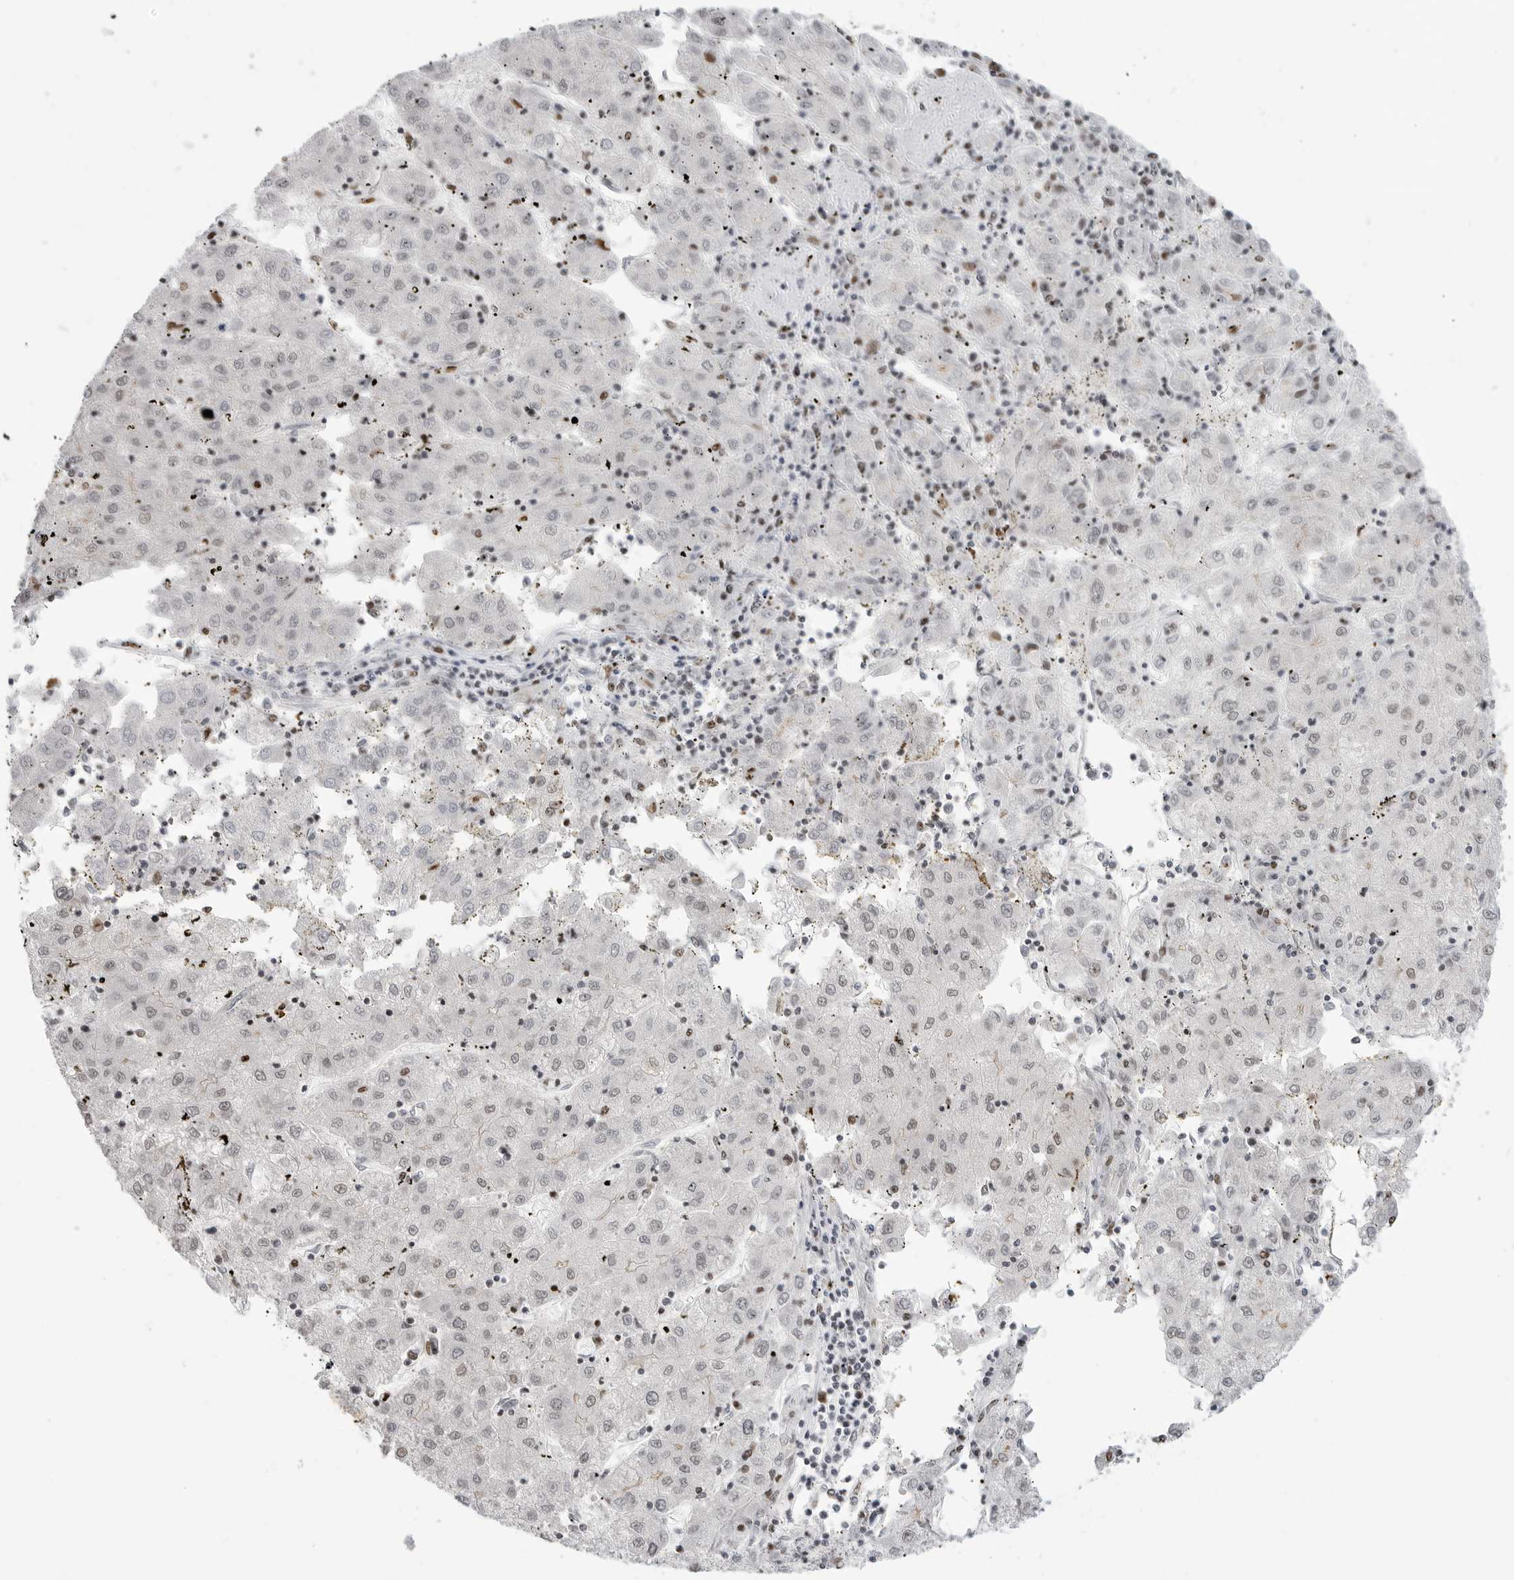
{"staining": {"intensity": "moderate", "quantity": "<25%", "location": "nuclear"}, "tissue": "liver cancer", "cell_type": "Tumor cells", "image_type": "cancer", "snomed": [{"axis": "morphology", "description": "Carcinoma, Hepatocellular, NOS"}, {"axis": "topography", "description": "Liver"}], "caption": "This is a photomicrograph of immunohistochemistry (IHC) staining of liver cancer (hepatocellular carcinoma), which shows moderate expression in the nuclear of tumor cells.", "gene": "CEP295NL", "patient": {"sex": "male", "age": 72}}